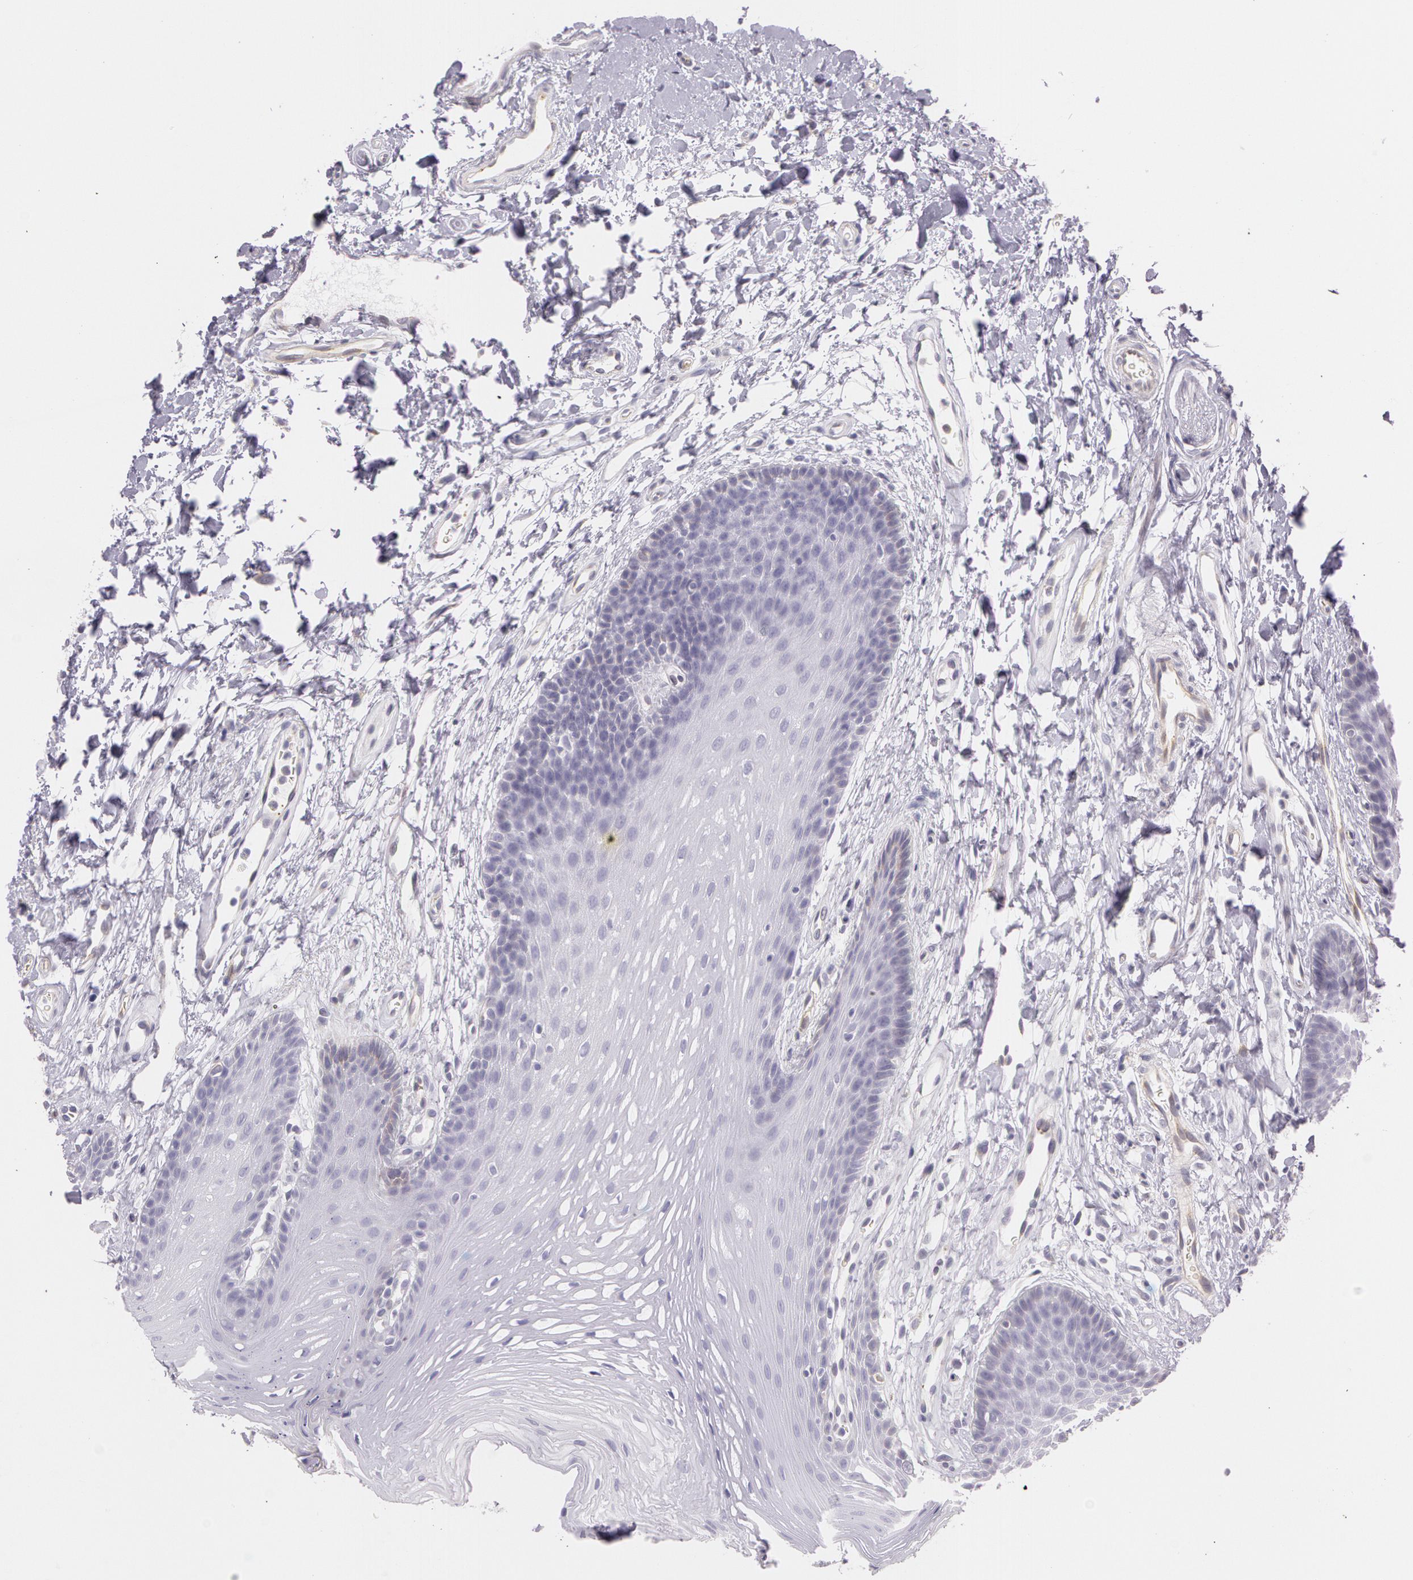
{"staining": {"intensity": "negative", "quantity": "none", "location": "none"}, "tissue": "oral mucosa", "cell_type": "Squamous epithelial cells", "image_type": "normal", "snomed": [{"axis": "morphology", "description": "Normal tissue, NOS"}, {"axis": "topography", "description": "Oral tissue"}], "caption": "This is an immunohistochemistry (IHC) photomicrograph of normal human oral mucosa. There is no expression in squamous epithelial cells.", "gene": "APP", "patient": {"sex": "male", "age": 62}}